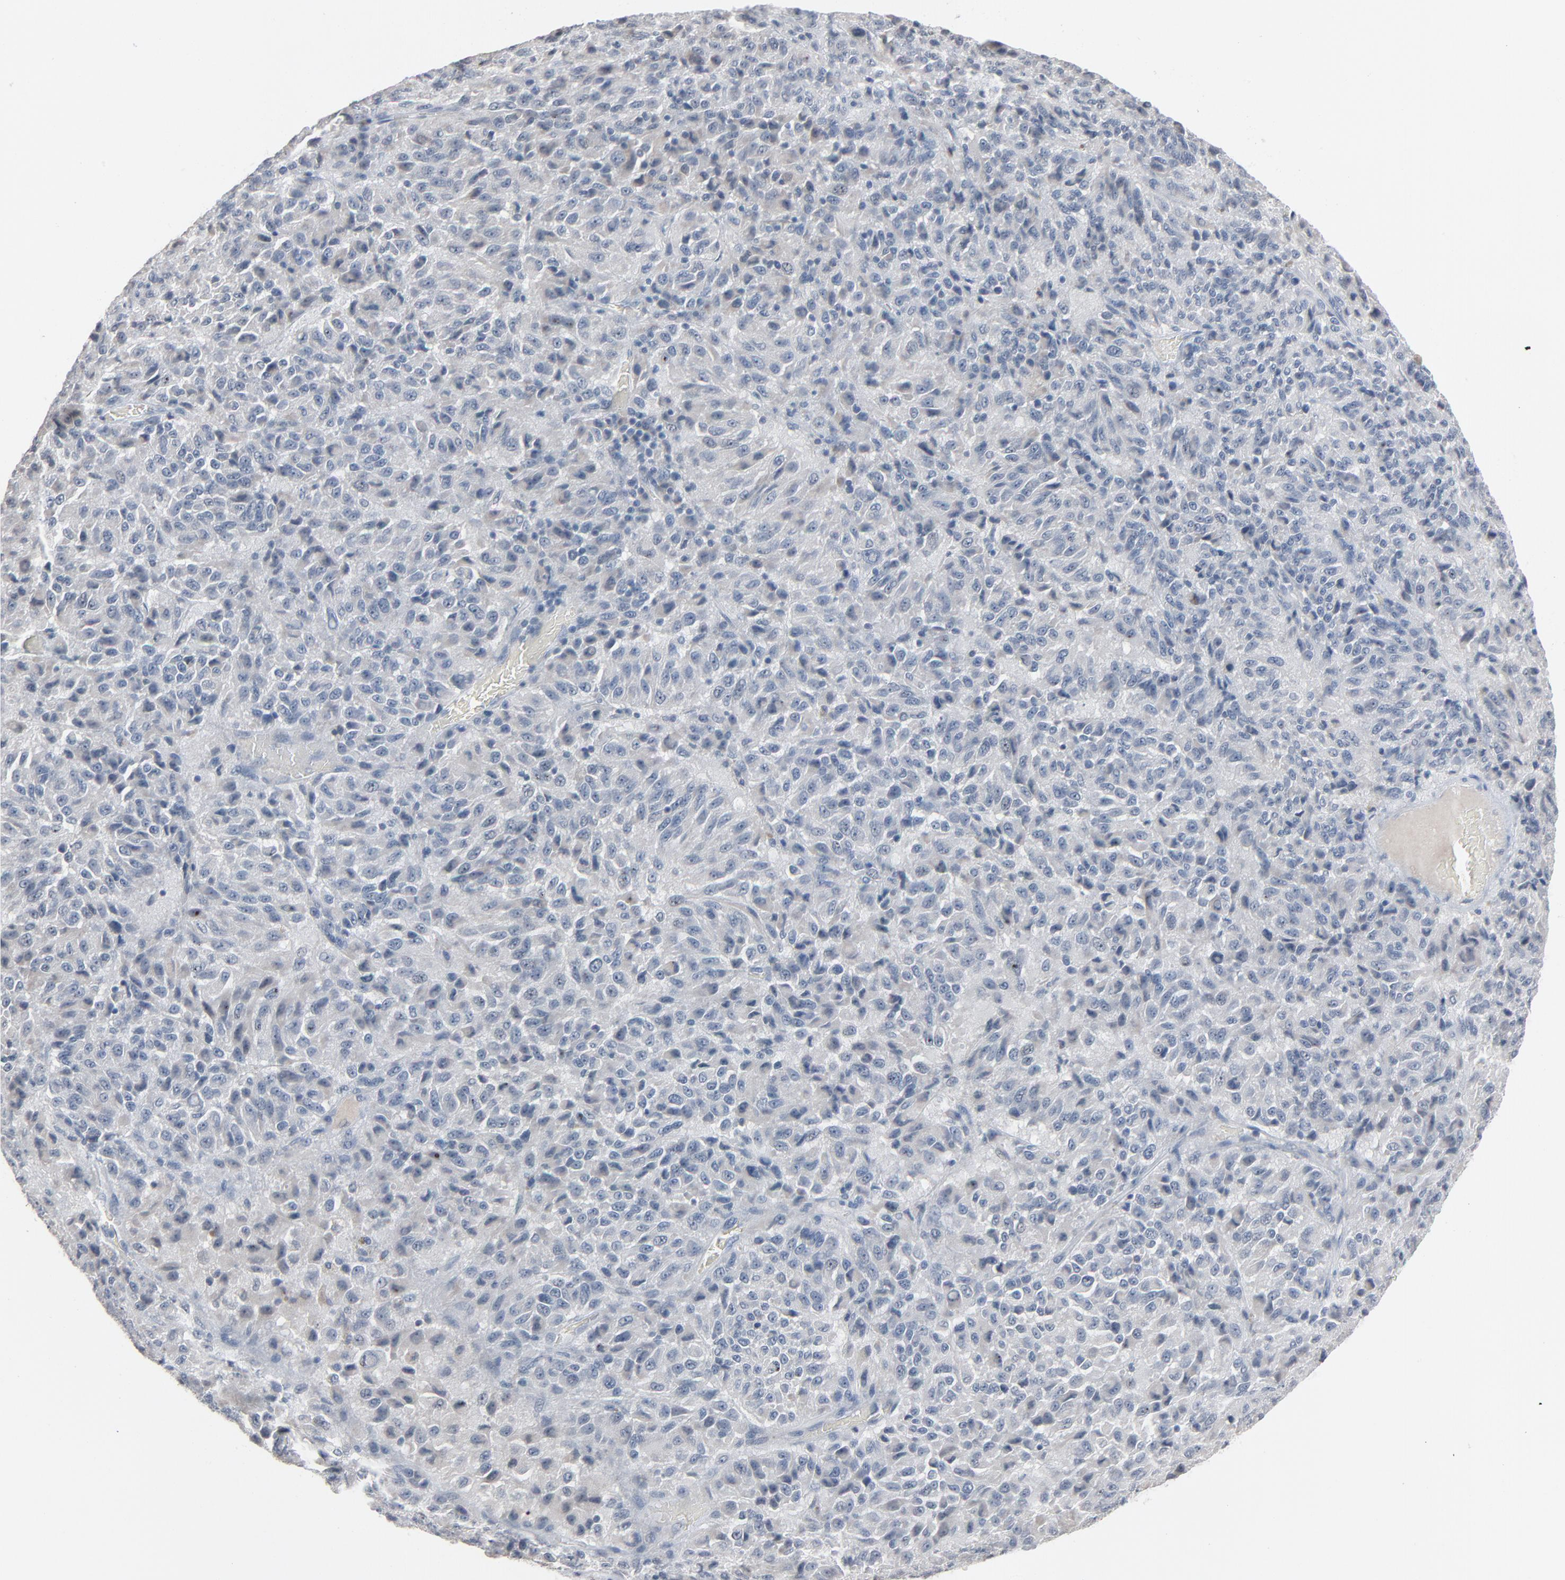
{"staining": {"intensity": "weak", "quantity": "<25%", "location": "cytoplasmic/membranous"}, "tissue": "melanoma", "cell_type": "Tumor cells", "image_type": "cancer", "snomed": [{"axis": "morphology", "description": "Malignant melanoma, Metastatic site"}, {"axis": "topography", "description": "Lung"}], "caption": "IHC photomicrograph of neoplastic tissue: melanoma stained with DAB demonstrates no significant protein positivity in tumor cells.", "gene": "SAGE1", "patient": {"sex": "male", "age": 64}}